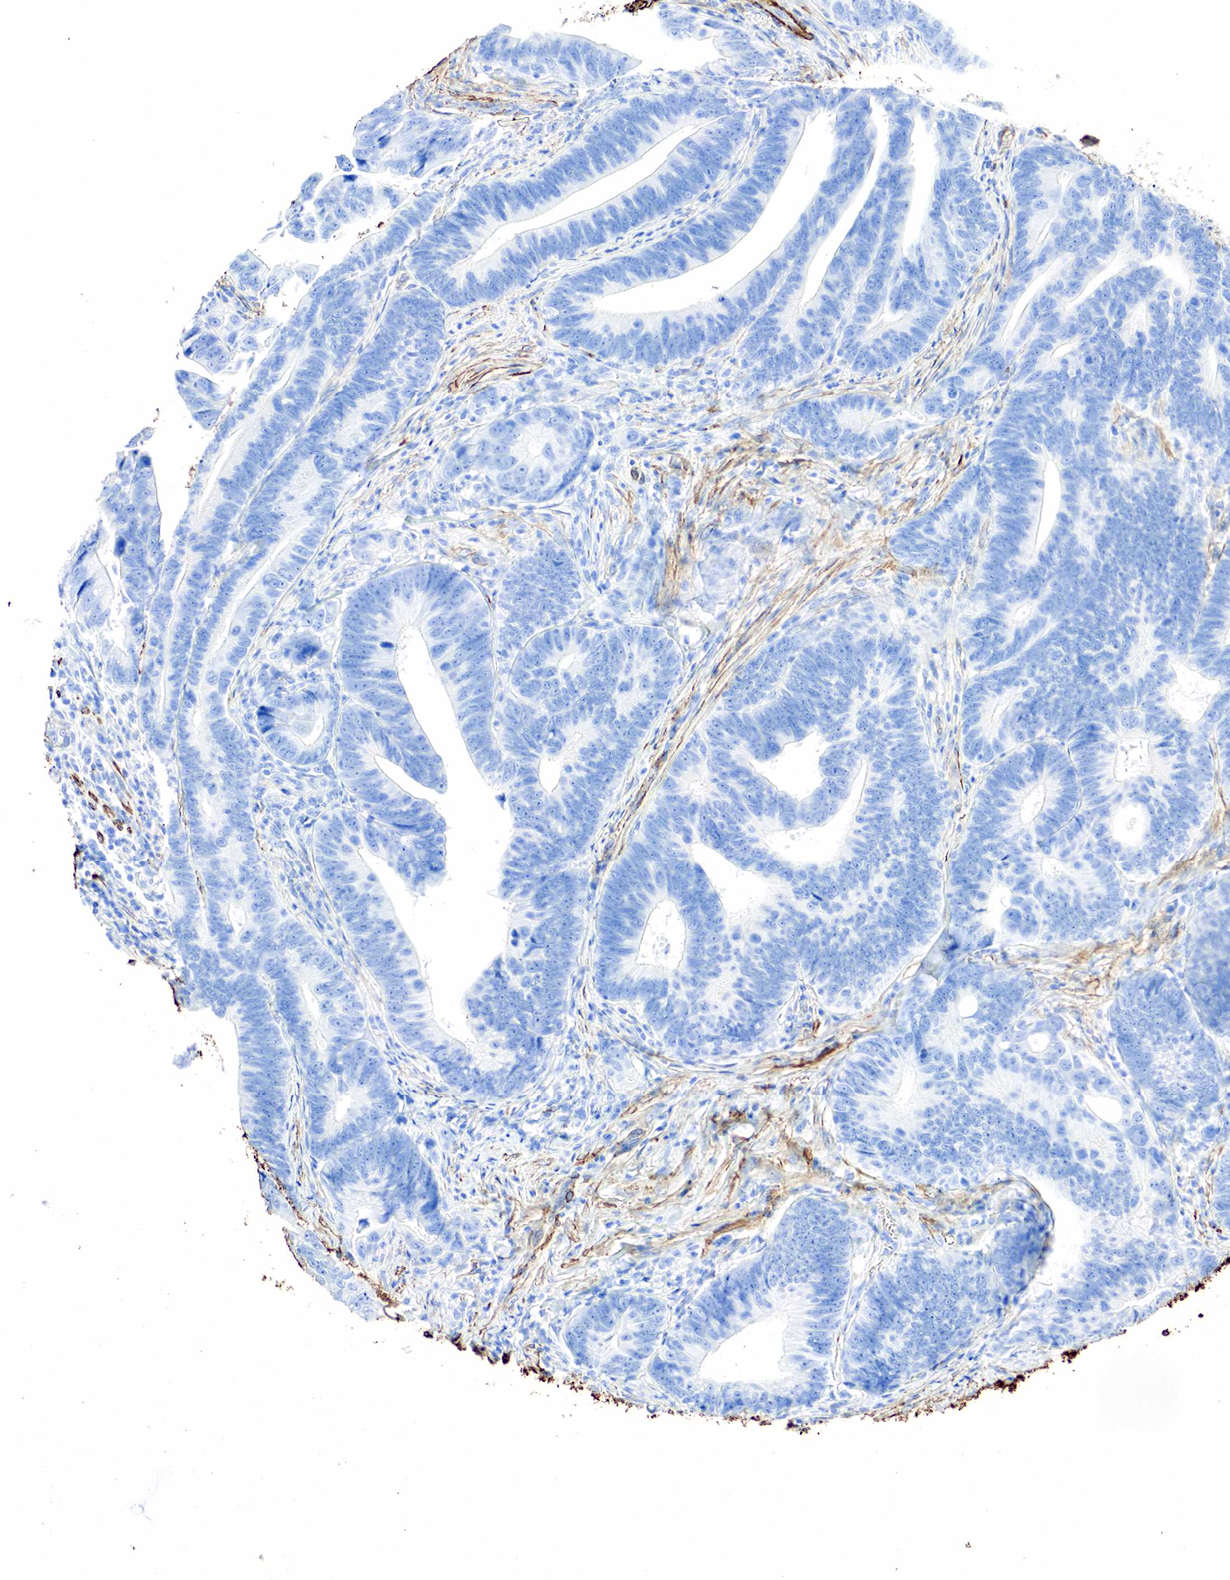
{"staining": {"intensity": "negative", "quantity": "none", "location": "none"}, "tissue": "colorectal cancer", "cell_type": "Tumor cells", "image_type": "cancer", "snomed": [{"axis": "morphology", "description": "Adenocarcinoma, NOS"}, {"axis": "topography", "description": "Colon"}], "caption": "This is an immunohistochemistry (IHC) photomicrograph of adenocarcinoma (colorectal). There is no expression in tumor cells.", "gene": "ACTA1", "patient": {"sex": "female", "age": 78}}